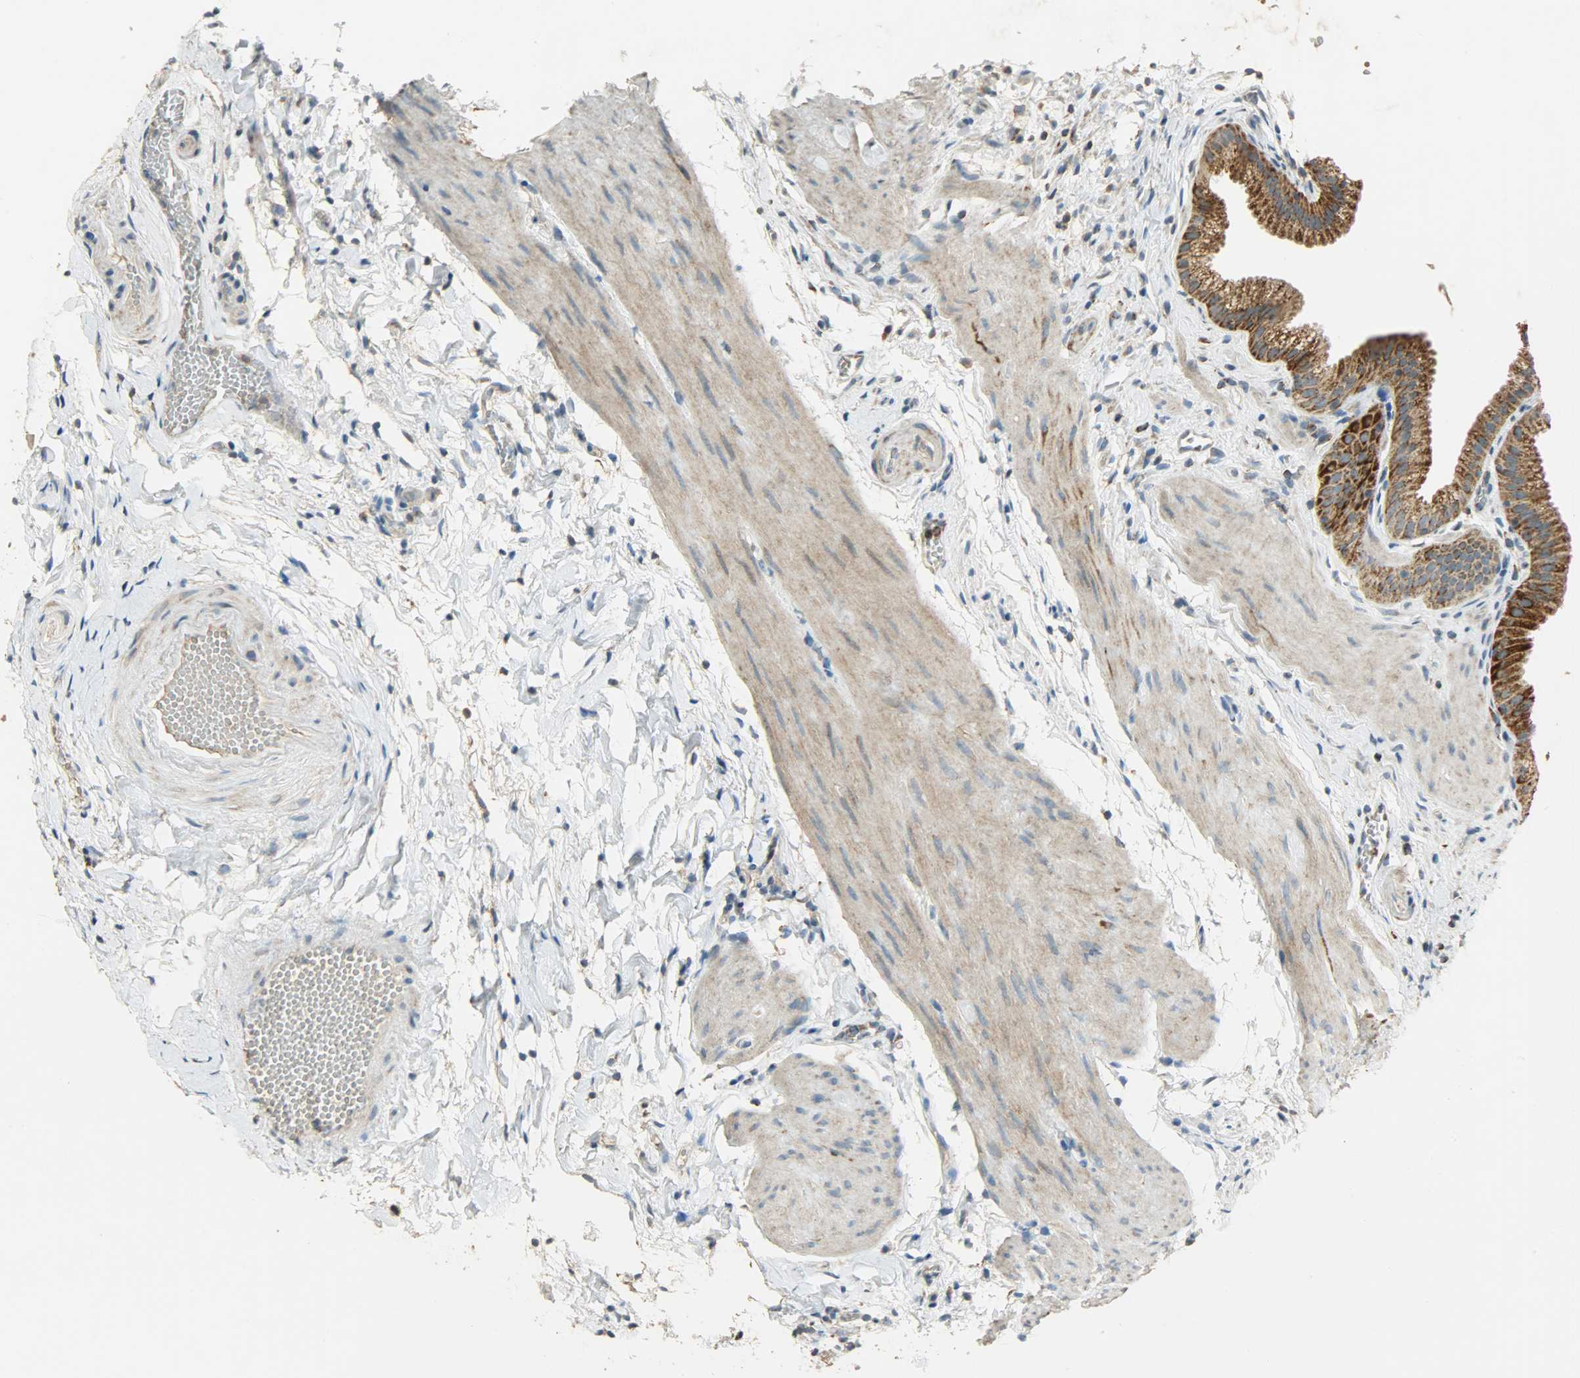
{"staining": {"intensity": "strong", "quantity": ">75%", "location": "cytoplasmic/membranous"}, "tissue": "gallbladder", "cell_type": "Glandular cells", "image_type": "normal", "snomed": [{"axis": "morphology", "description": "Normal tissue, NOS"}, {"axis": "topography", "description": "Gallbladder"}], "caption": "IHC histopathology image of unremarkable gallbladder: human gallbladder stained using immunohistochemistry demonstrates high levels of strong protein expression localized specifically in the cytoplasmic/membranous of glandular cells, appearing as a cytoplasmic/membranous brown color.", "gene": "HDHD5", "patient": {"sex": "female", "age": 63}}